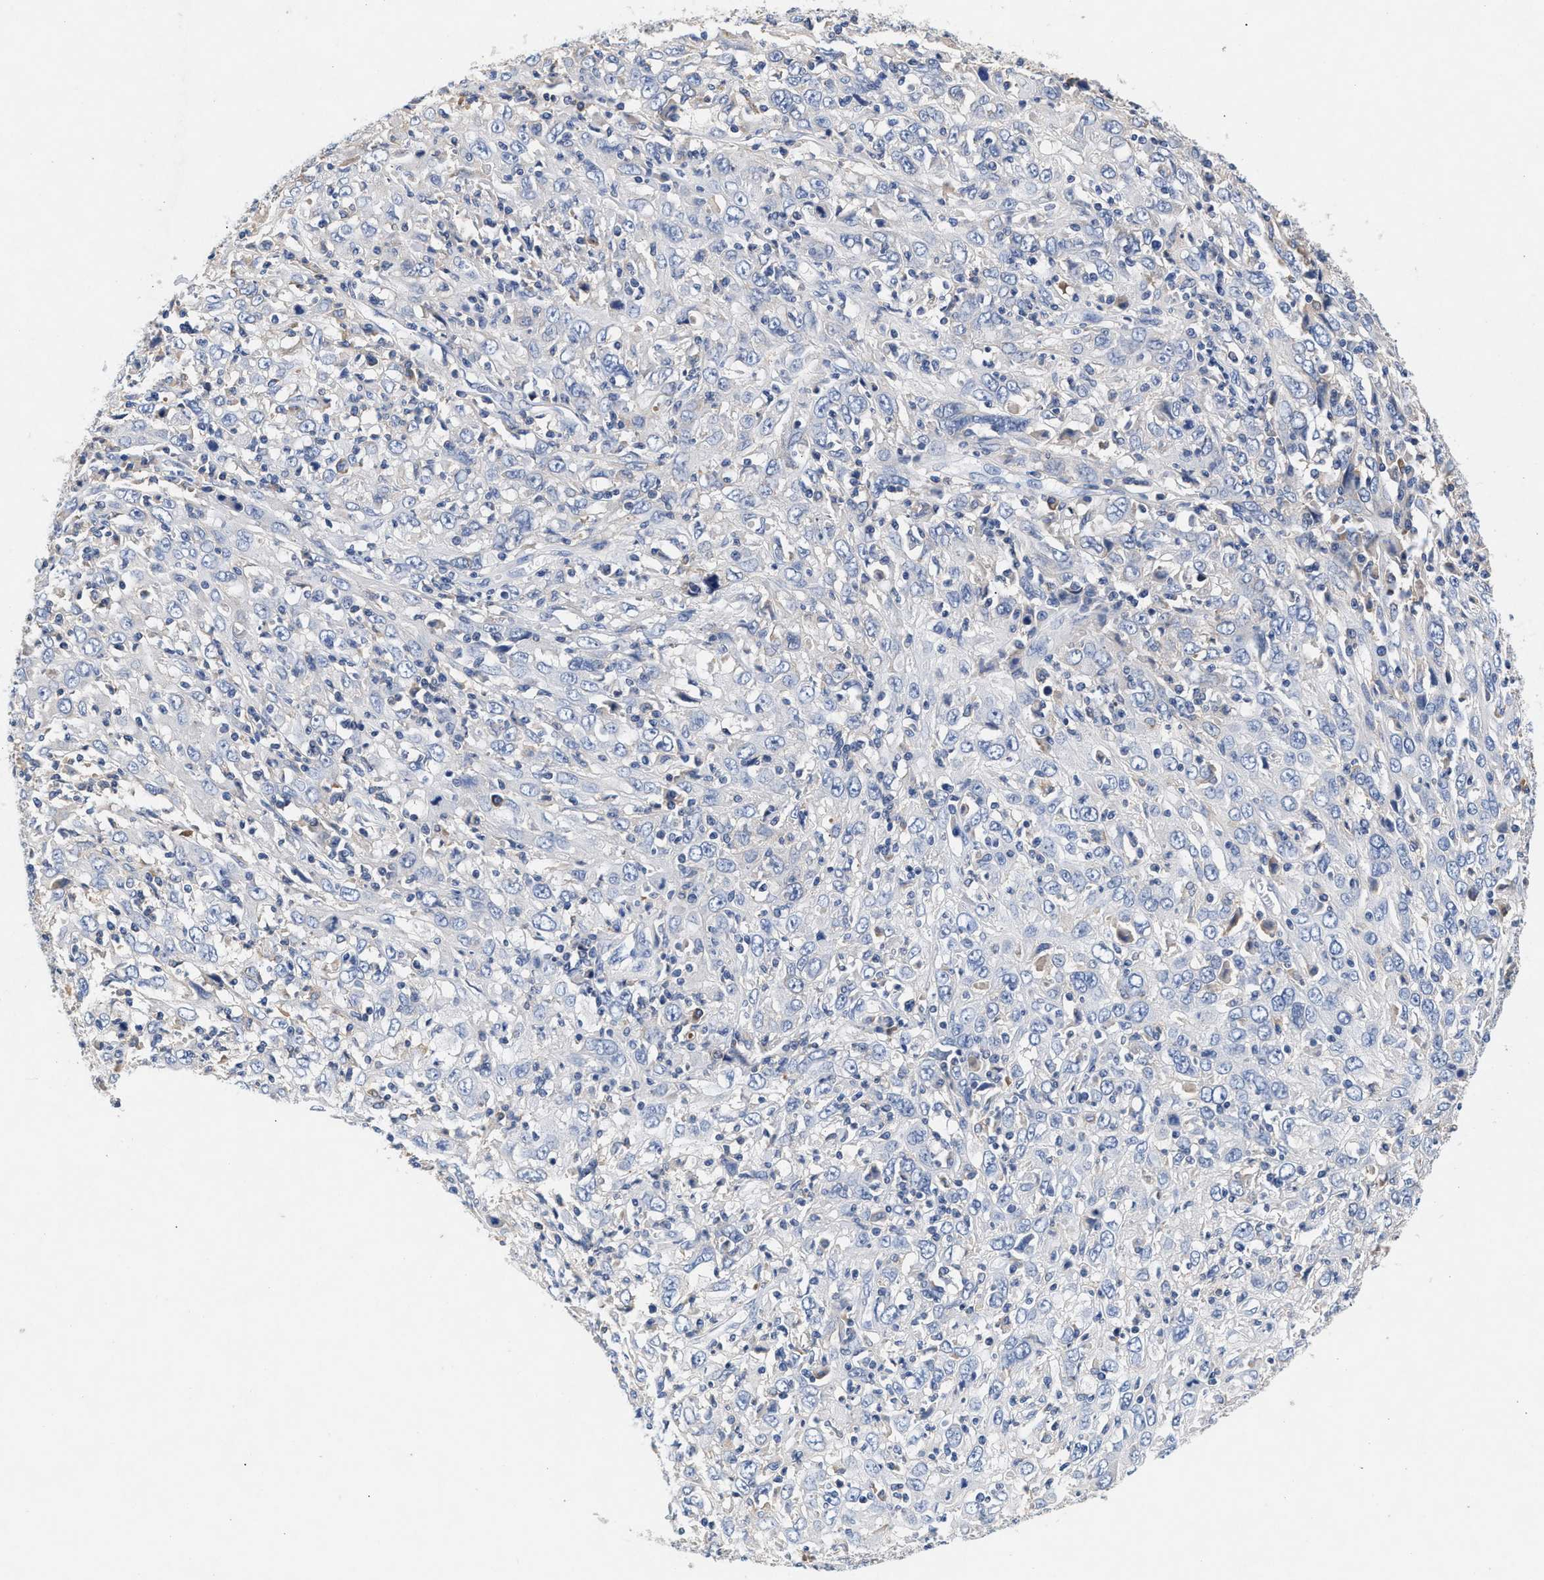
{"staining": {"intensity": "negative", "quantity": "none", "location": "none"}, "tissue": "cervical cancer", "cell_type": "Tumor cells", "image_type": "cancer", "snomed": [{"axis": "morphology", "description": "Squamous cell carcinoma, NOS"}, {"axis": "topography", "description": "Cervix"}], "caption": "An immunohistochemistry photomicrograph of cervical cancer (squamous cell carcinoma) is shown. There is no staining in tumor cells of cervical cancer (squamous cell carcinoma).", "gene": "GNAI3", "patient": {"sex": "female", "age": 46}}